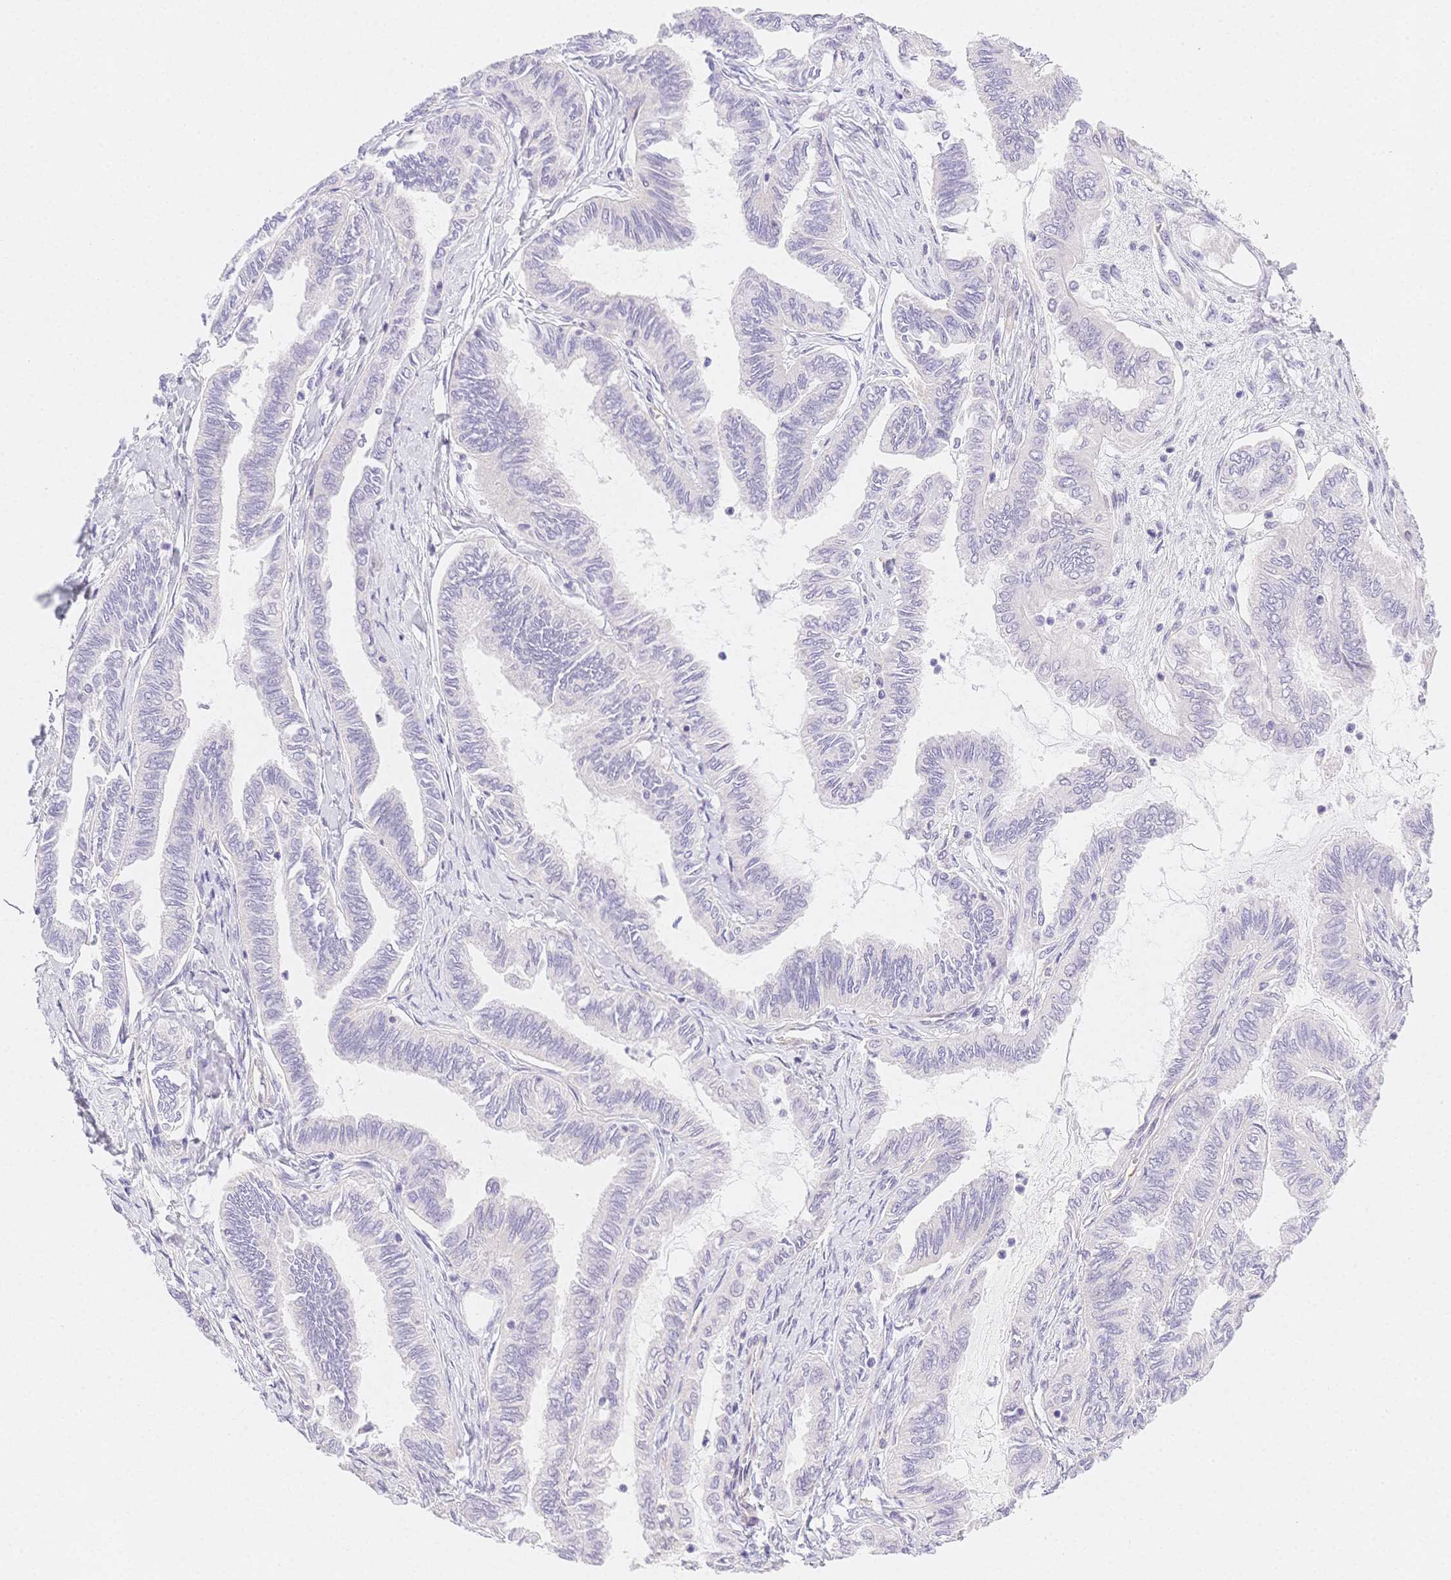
{"staining": {"intensity": "negative", "quantity": "none", "location": "none"}, "tissue": "ovarian cancer", "cell_type": "Tumor cells", "image_type": "cancer", "snomed": [{"axis": "morphology", "description": "Carcinoma, endometroid"}, {"axis": "topography", "description": "Ovary"}], "caption": "High magnification brightfield microscopy of ovarian cancer (endometroid carcinoma) stained with DAB (brown) and counterstained with hematoxylin (blue): tumor cells show no significant staining.", "gene": "CSN1S1", "patient": {"sex": "female", "age": 70}}